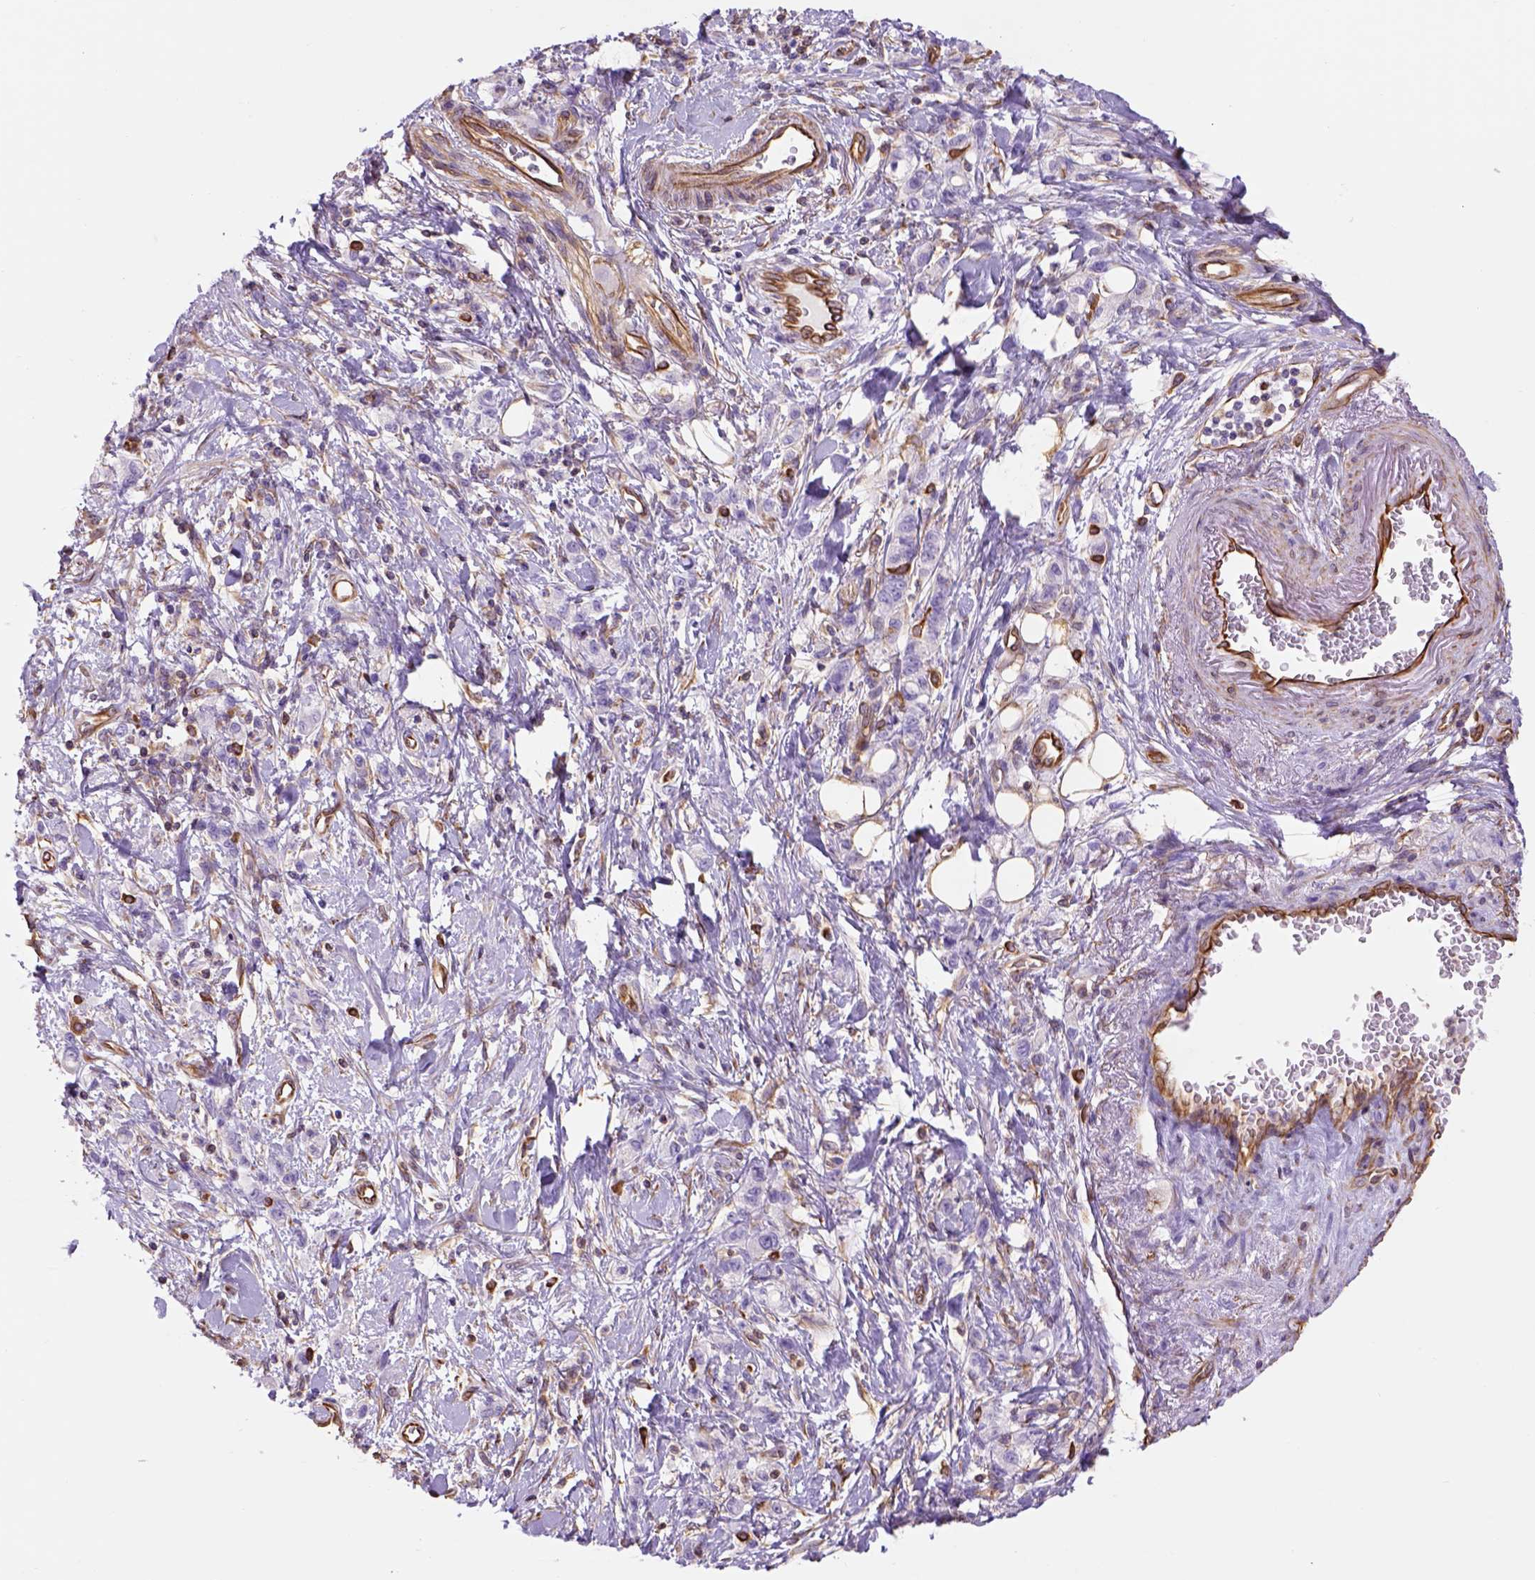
{"staining": {"intensity": "negative", "quantity": "none", "location": "none"}, "tissue": "stomach cancer", "cell_type": "Tumor cells", "image_type": "cancer", "snomed": [{"axis": "morphology", "description": "Adenocarcinoma, NOS"}, {"axis": "topography", "description": "Stomach"}], "caption": "An immunohistochemistry micrograph of stomach cancer (adenocarcinoma) is shown. There is no staining in tumor cells of stomach cancer (adenocarcinoma).", "gene": "ZZZ3", "patient": {"sex": "male", "age": 77}}